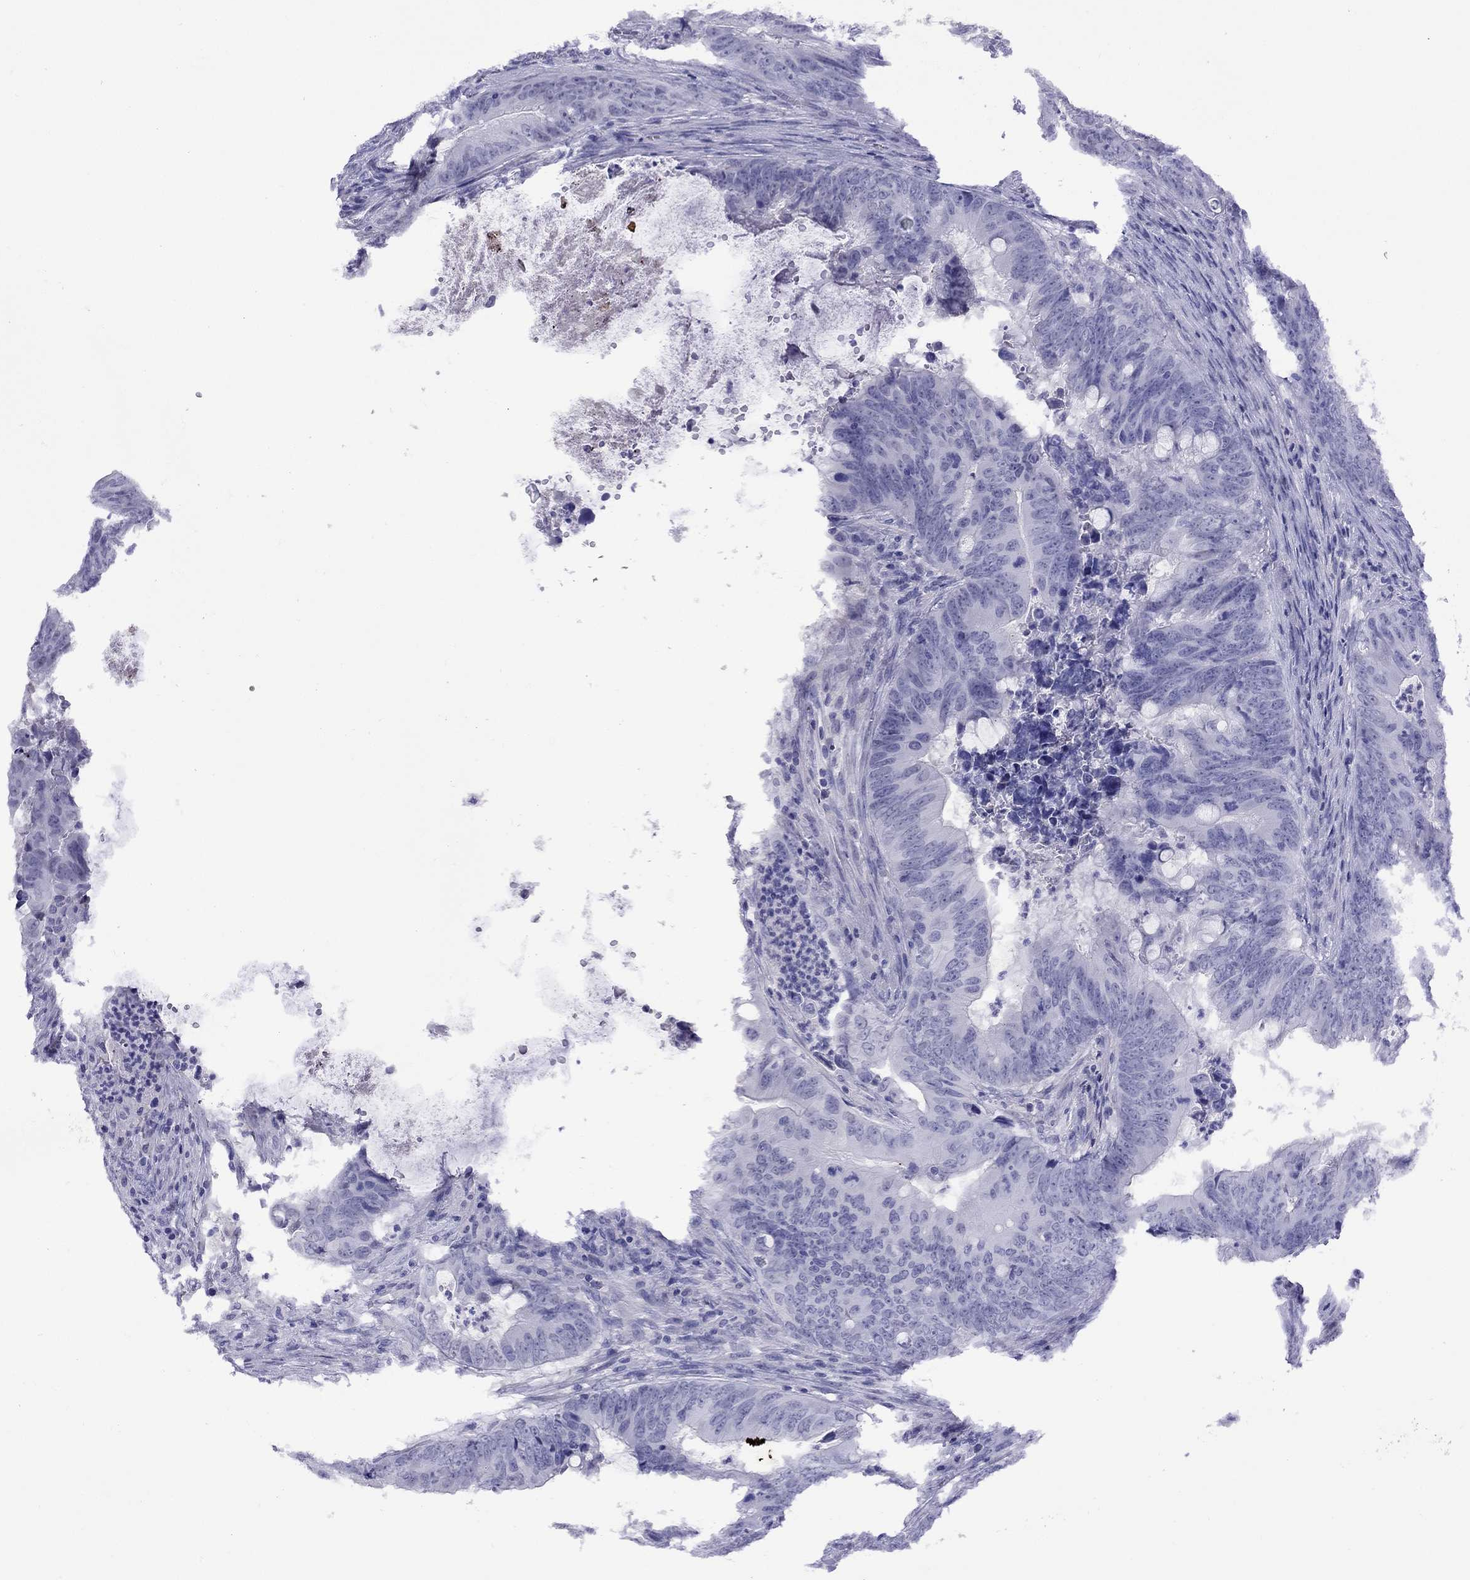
{"staining": {"intensity": "negative", "quantity": "none", "location": "none"}, "tissue": "colorectal cancer", "cell_type": "Tumor cells", "image_type": "cancer", "snomed": [{"axis": "morphology", "description": "Adenocarcinoma, NOS"}, {"axis": "topography", "description": "Colon"}], "caption": "Human adenocarcinoma (colorectal) stained for a protein using IHC exhibits no staining in tumor cells.", "gene": "SLC30A8", "patient": {"sex": "female", "age": 82}}